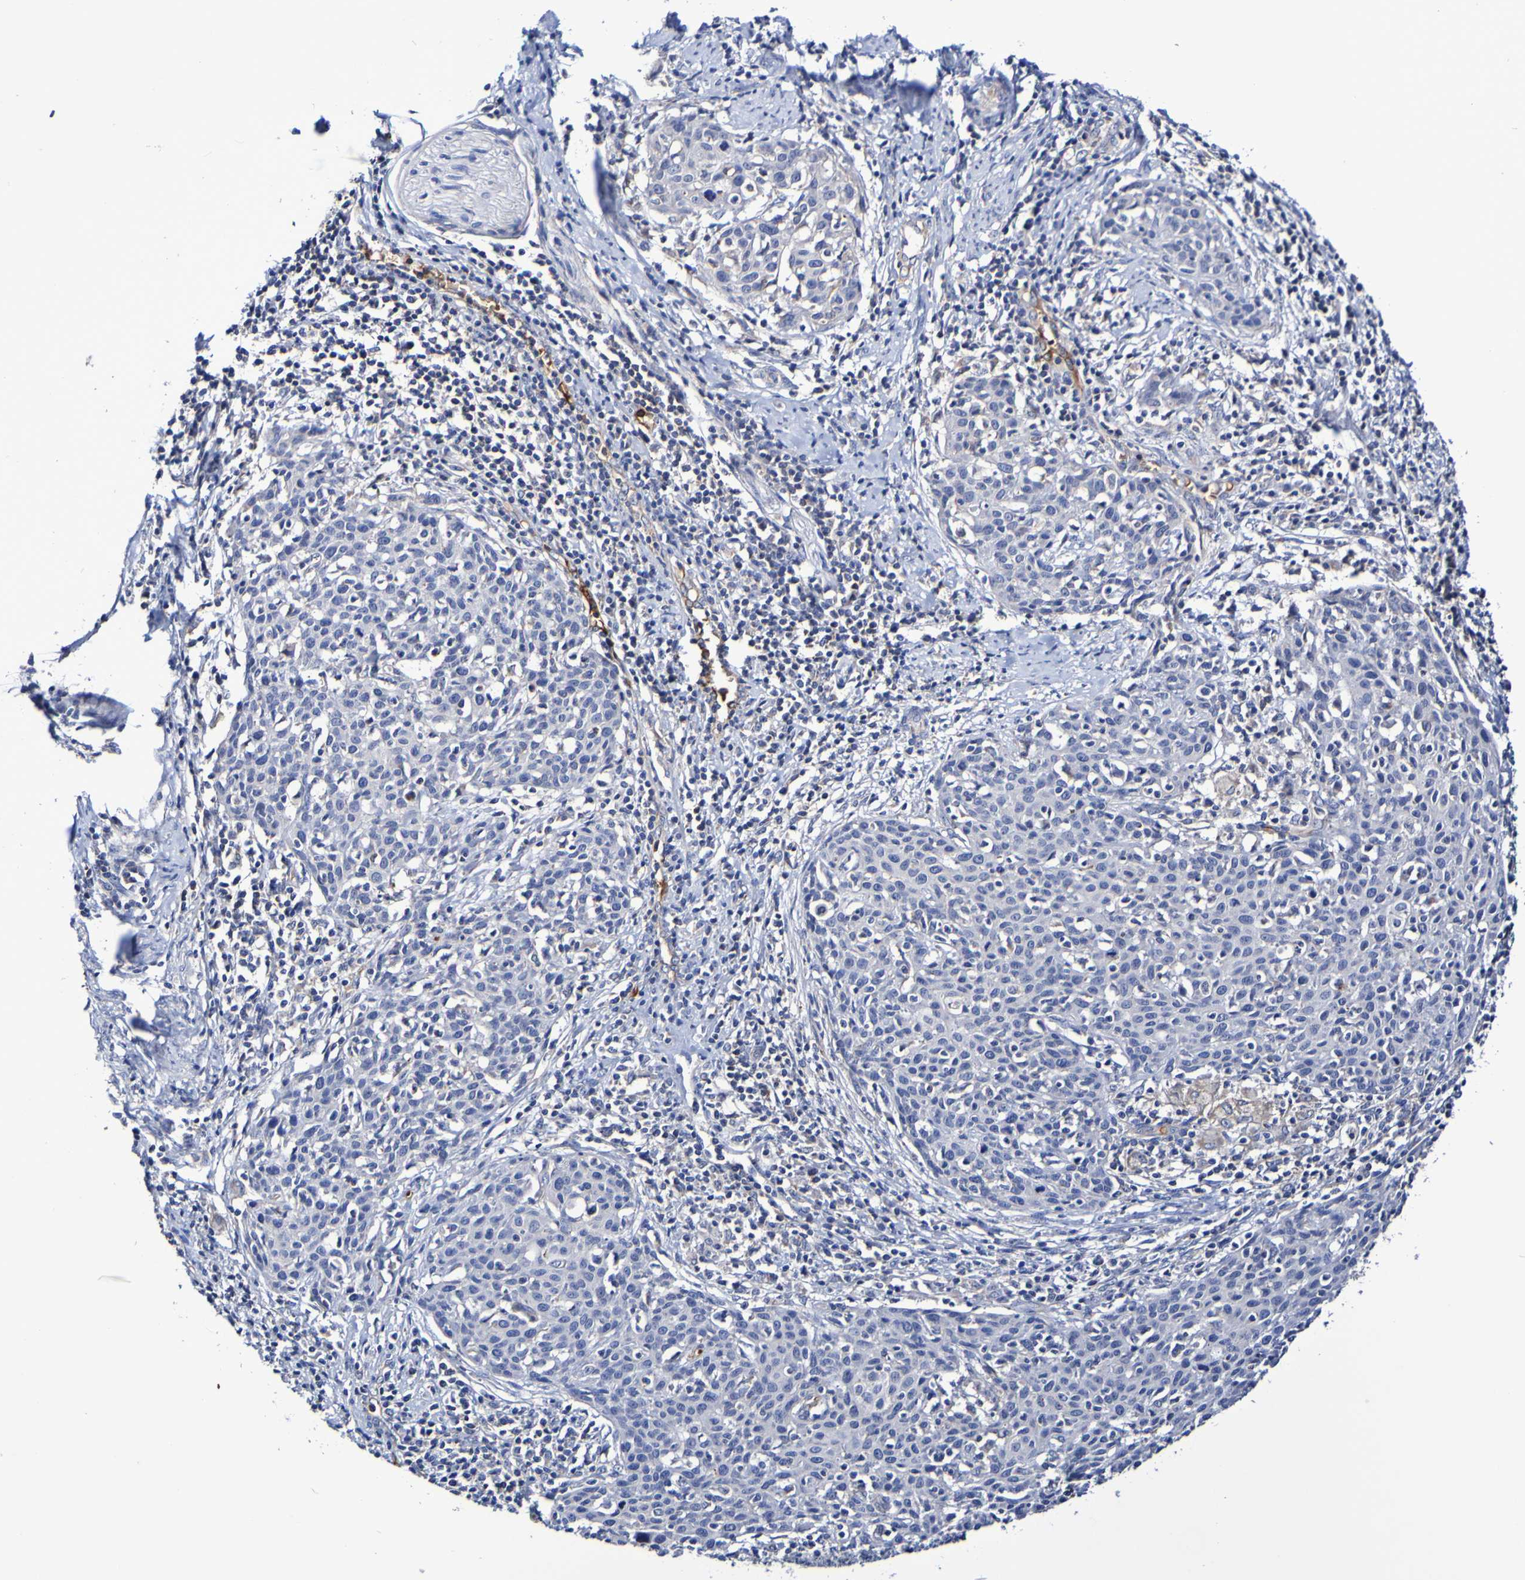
{"staining": {"intensity": "negative", "quantity": "none", "location": "none"}, "tissue": "cervical cancer", "cell_type": "Tumor cells", "image_type": "cancer", "snomed": [{"axis": "morphology", "description": "Squamous cell carcinoma, NOS"}, {"axis": "topography", "description": "Cervix"}], "caption": "This is an immunohistochemistry (IHC) photomicrograph of human cervical cancer (squamous cell carcinoma). There is no positivity in tumor cells.", "gene": "WNT4", "patient": {"sex": "female", "age": 38}}